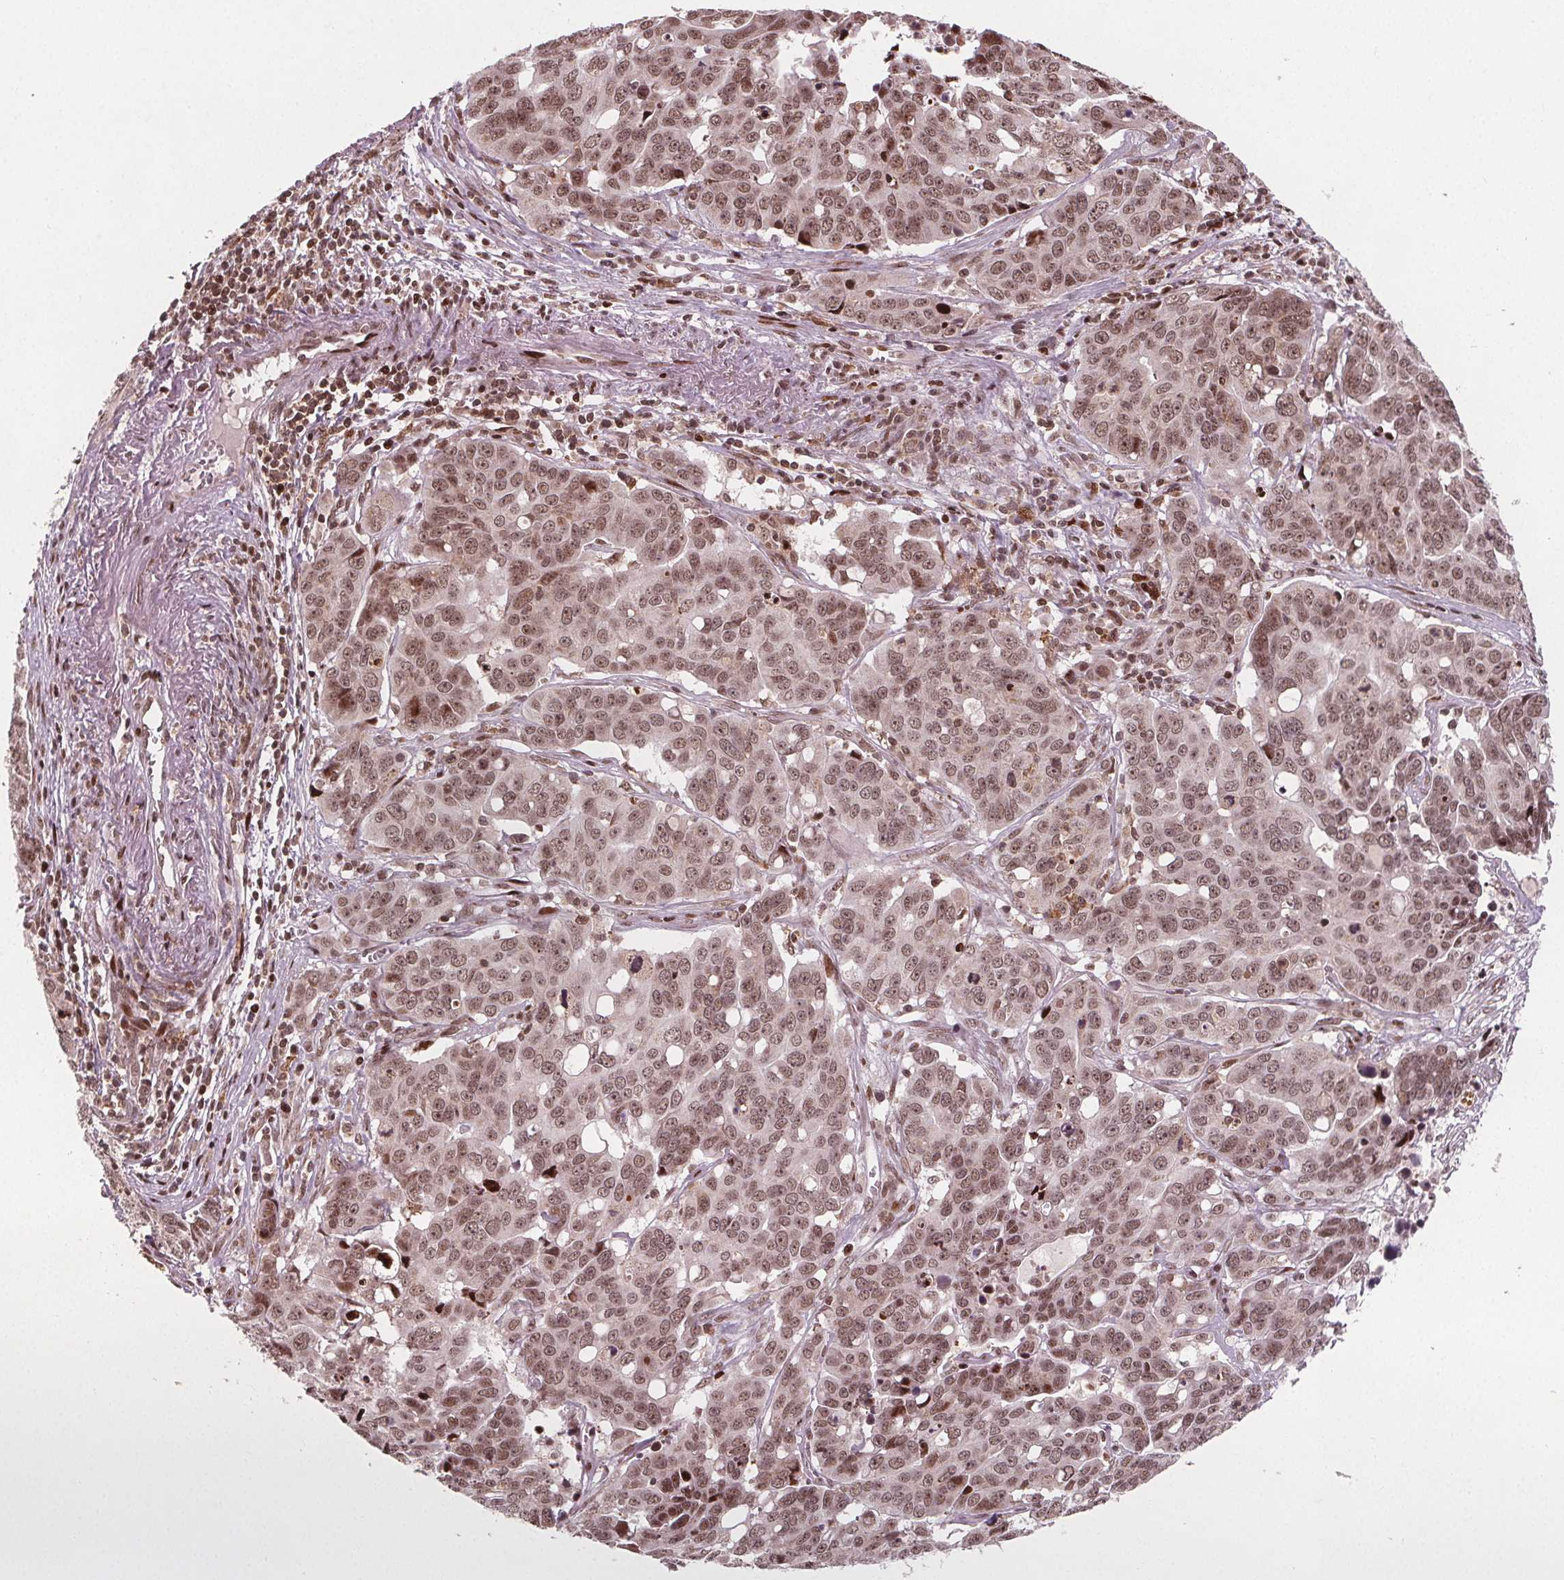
{"staining": {"intensity": "moderate", "quantity": ">75%", "location": "nuclear"}, "tissue": "ovarian cancer", "cell_type": "Tumor cells", "image_type": "cancer", "snomed": [{"axis": "morphology", "description": "Carcinoma, endometroid"}, {"axis": "topography", "description": "Ovary"}], "caption": "Immunohistochemical staining of ovarian cancer displays medium levels of moderate nuclear positivity in approximately >75% of tumor cells.", "gene": "SNRNP35", "patient": {"sex": "female", "age": 78}}